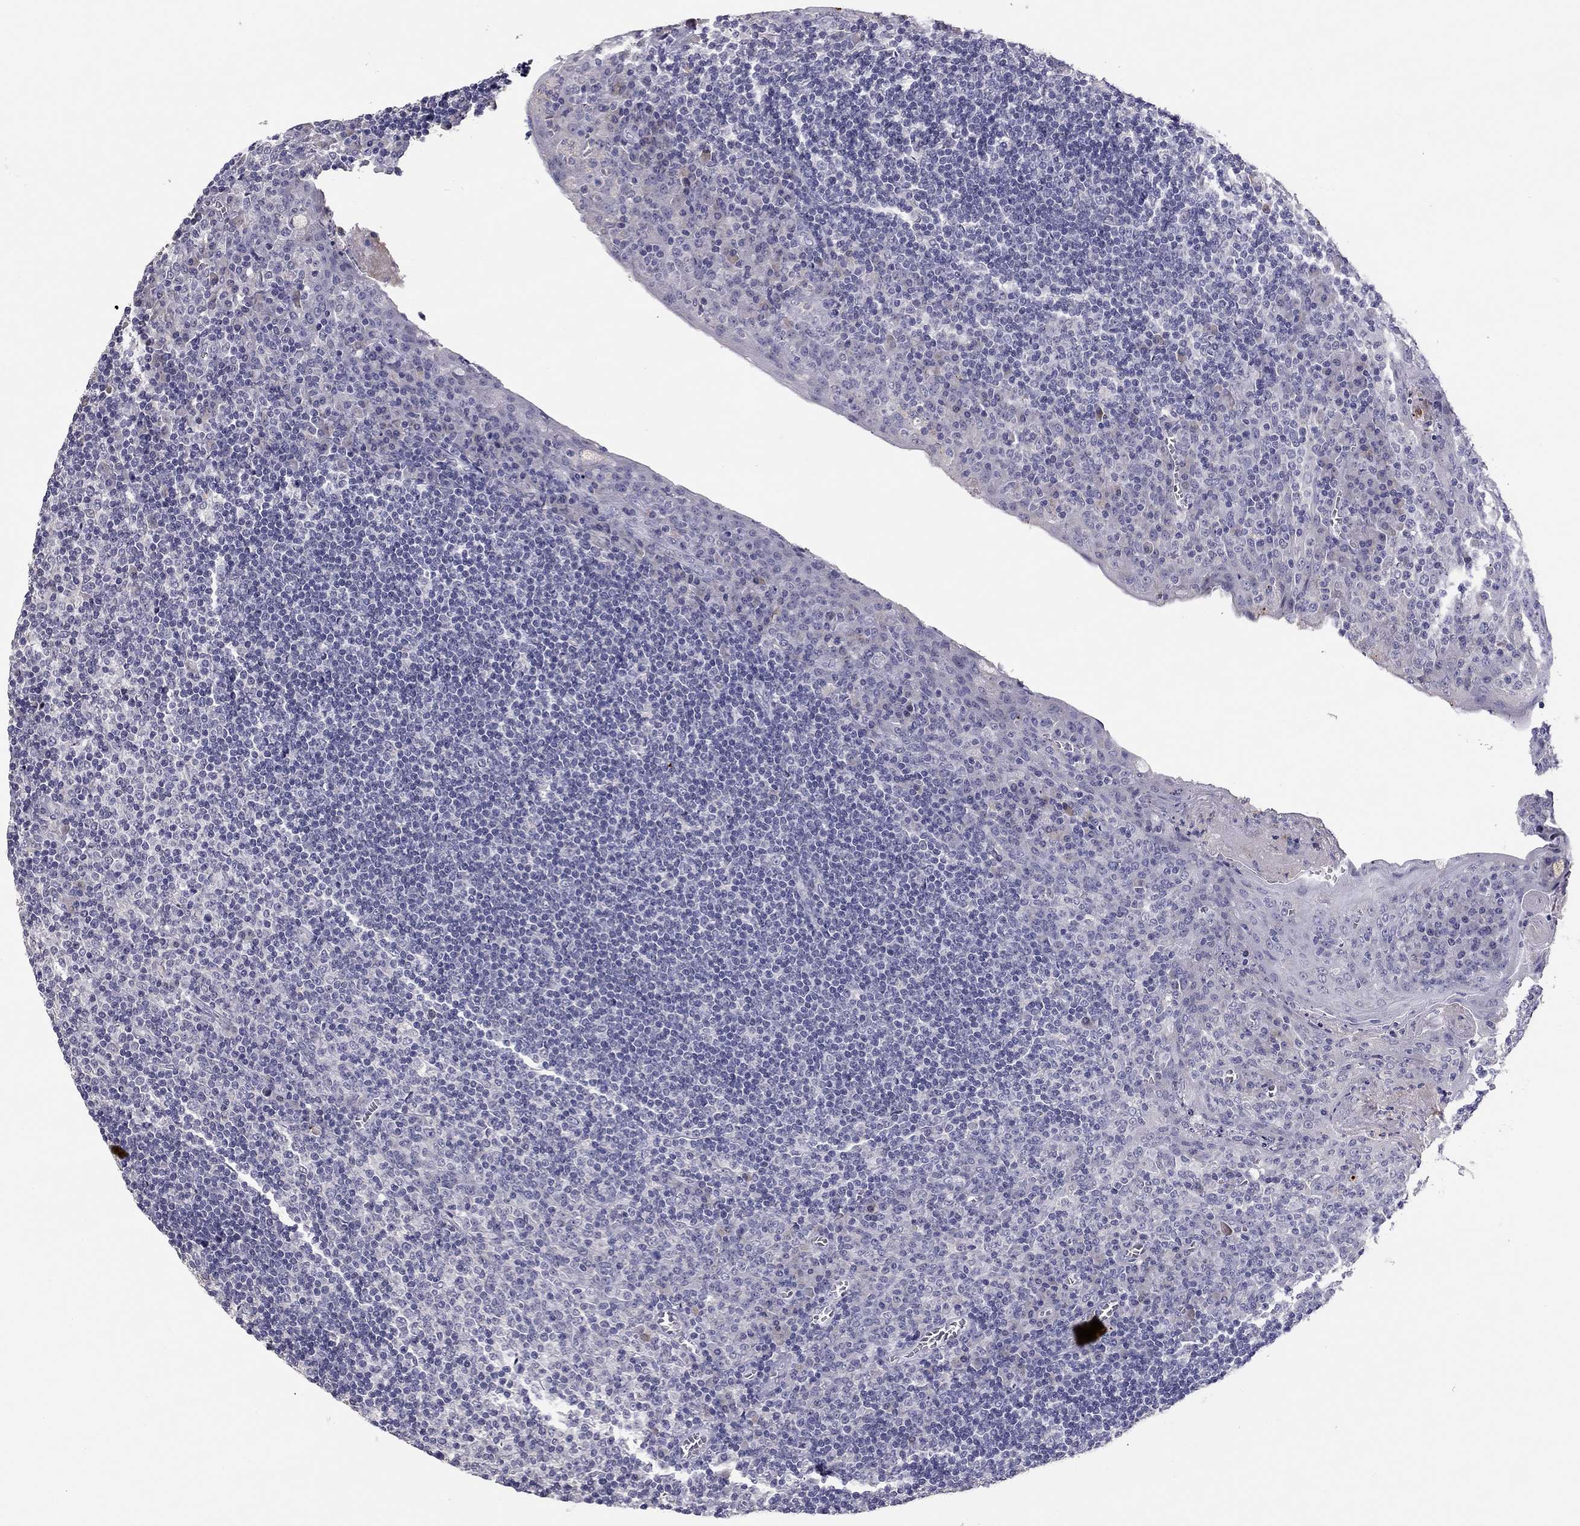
{"staining": {"intensity": "negative", "quantity": "none", "location": "none"}, "tissue": "tonsil", "cell_type": "Germinal center cells", "image_type": "normal", "snomed": [{"axis": "morphology", "description": "Normal tissue, NOS"}, {"axis": "topography", "description": "Tonsil"}], "caption": "This micrograph is of normal tonsil stained with immunohistochemistry to label a protein in brown with the nuclei are counter-stained blue. There is no expression in germinal center cells.", "gene": "SCARB1", "patient": {"sex": "female", "age": 13}}